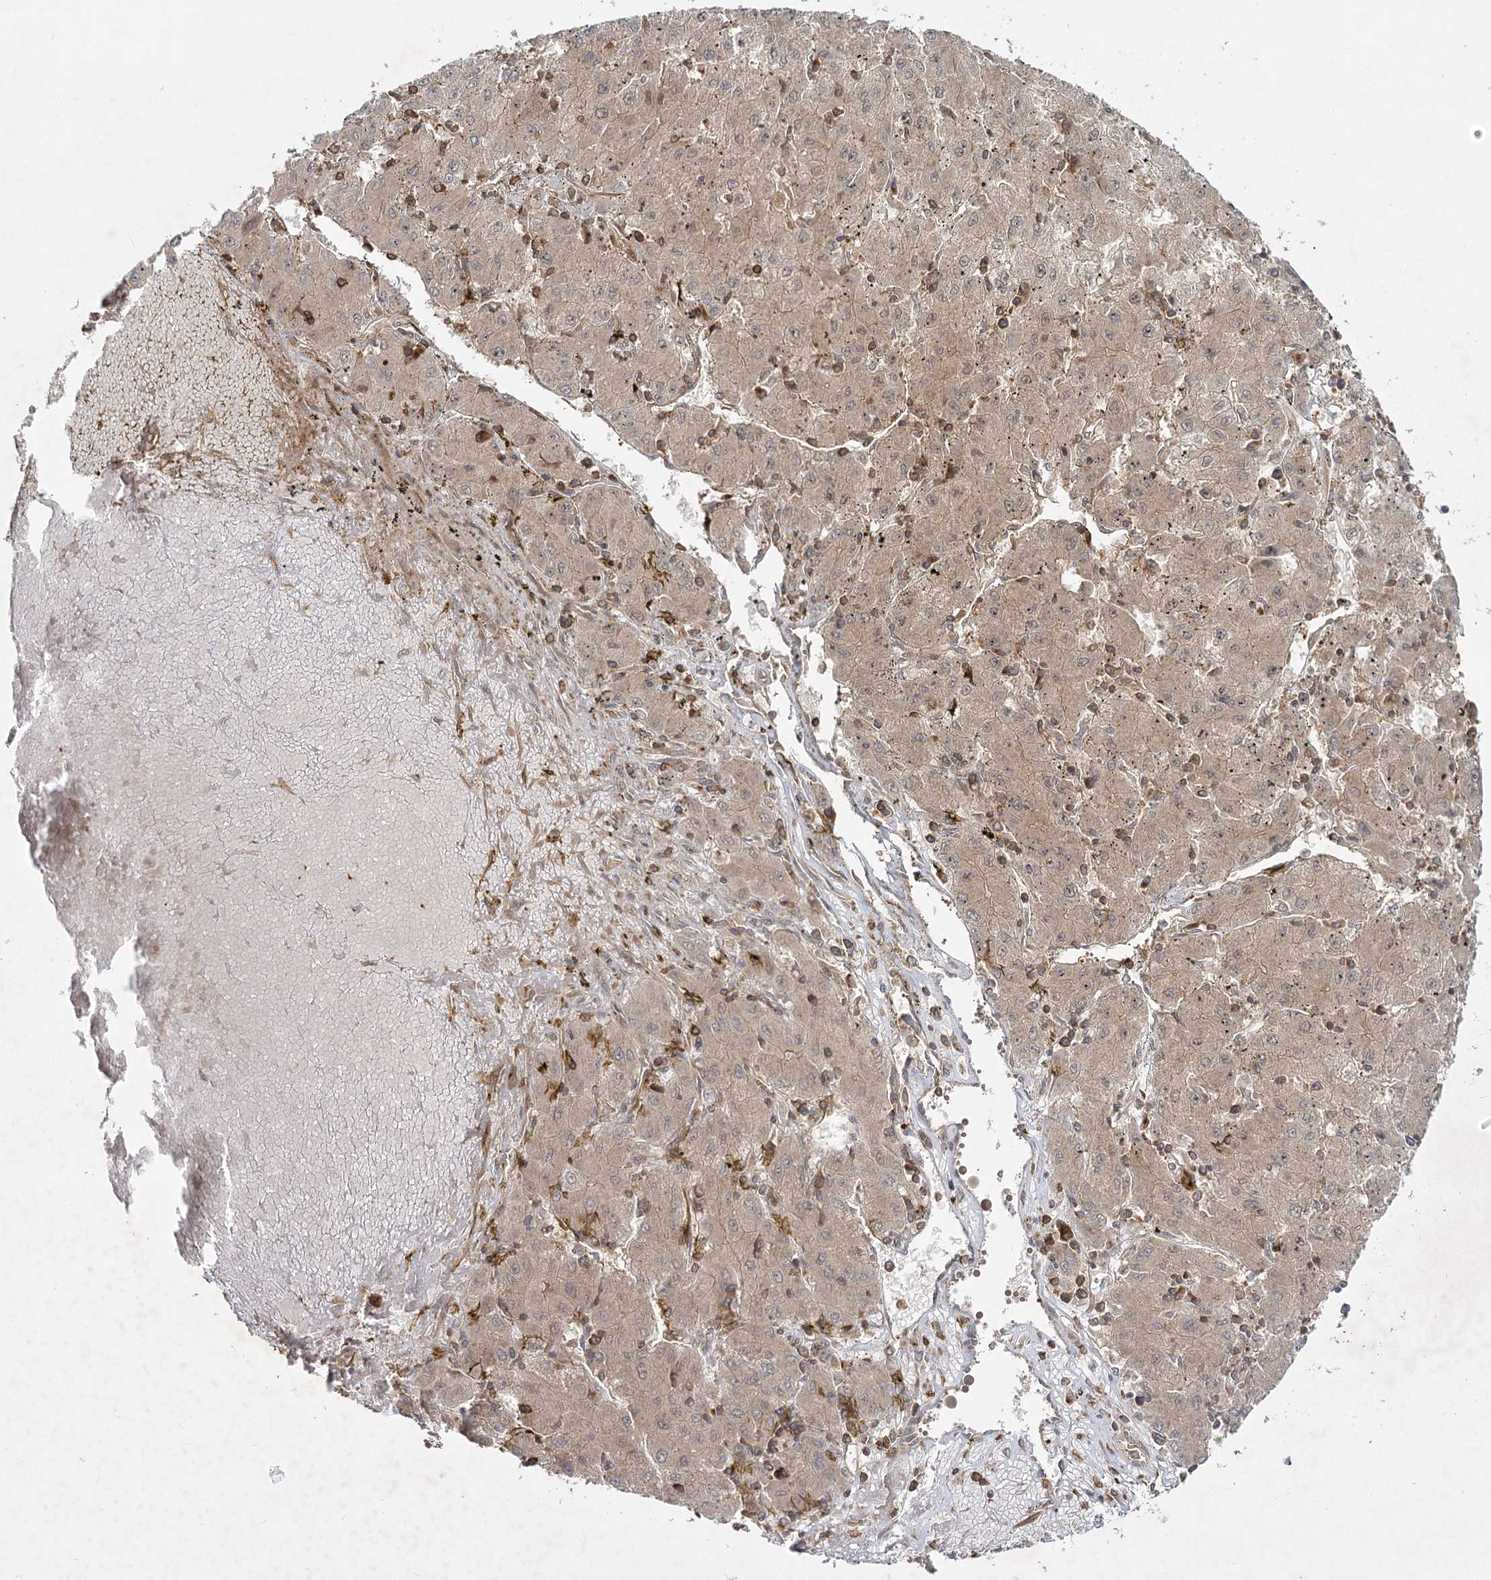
{"staining": {"intensity": "weak", "quantity": "25%-75%", "location": "cytoplasmic/membranous"}, "tissue": "liver cancer", "cell_type": "Tumor cells", "image_type": "cancer", "snomed": [{"axis": "morphology", "description": "Carcinoma, Hepatocellular, NOS"}, {"axis": "topography", "description": "Liver"}], "caption": "Liver hepatocellular carcinoma tissue displays weak cytoplasmic/membranous expression in about 25%-75% of tumor cells", "gene": "MDFIC", "patient": {"sex": "male", "age": 72}}